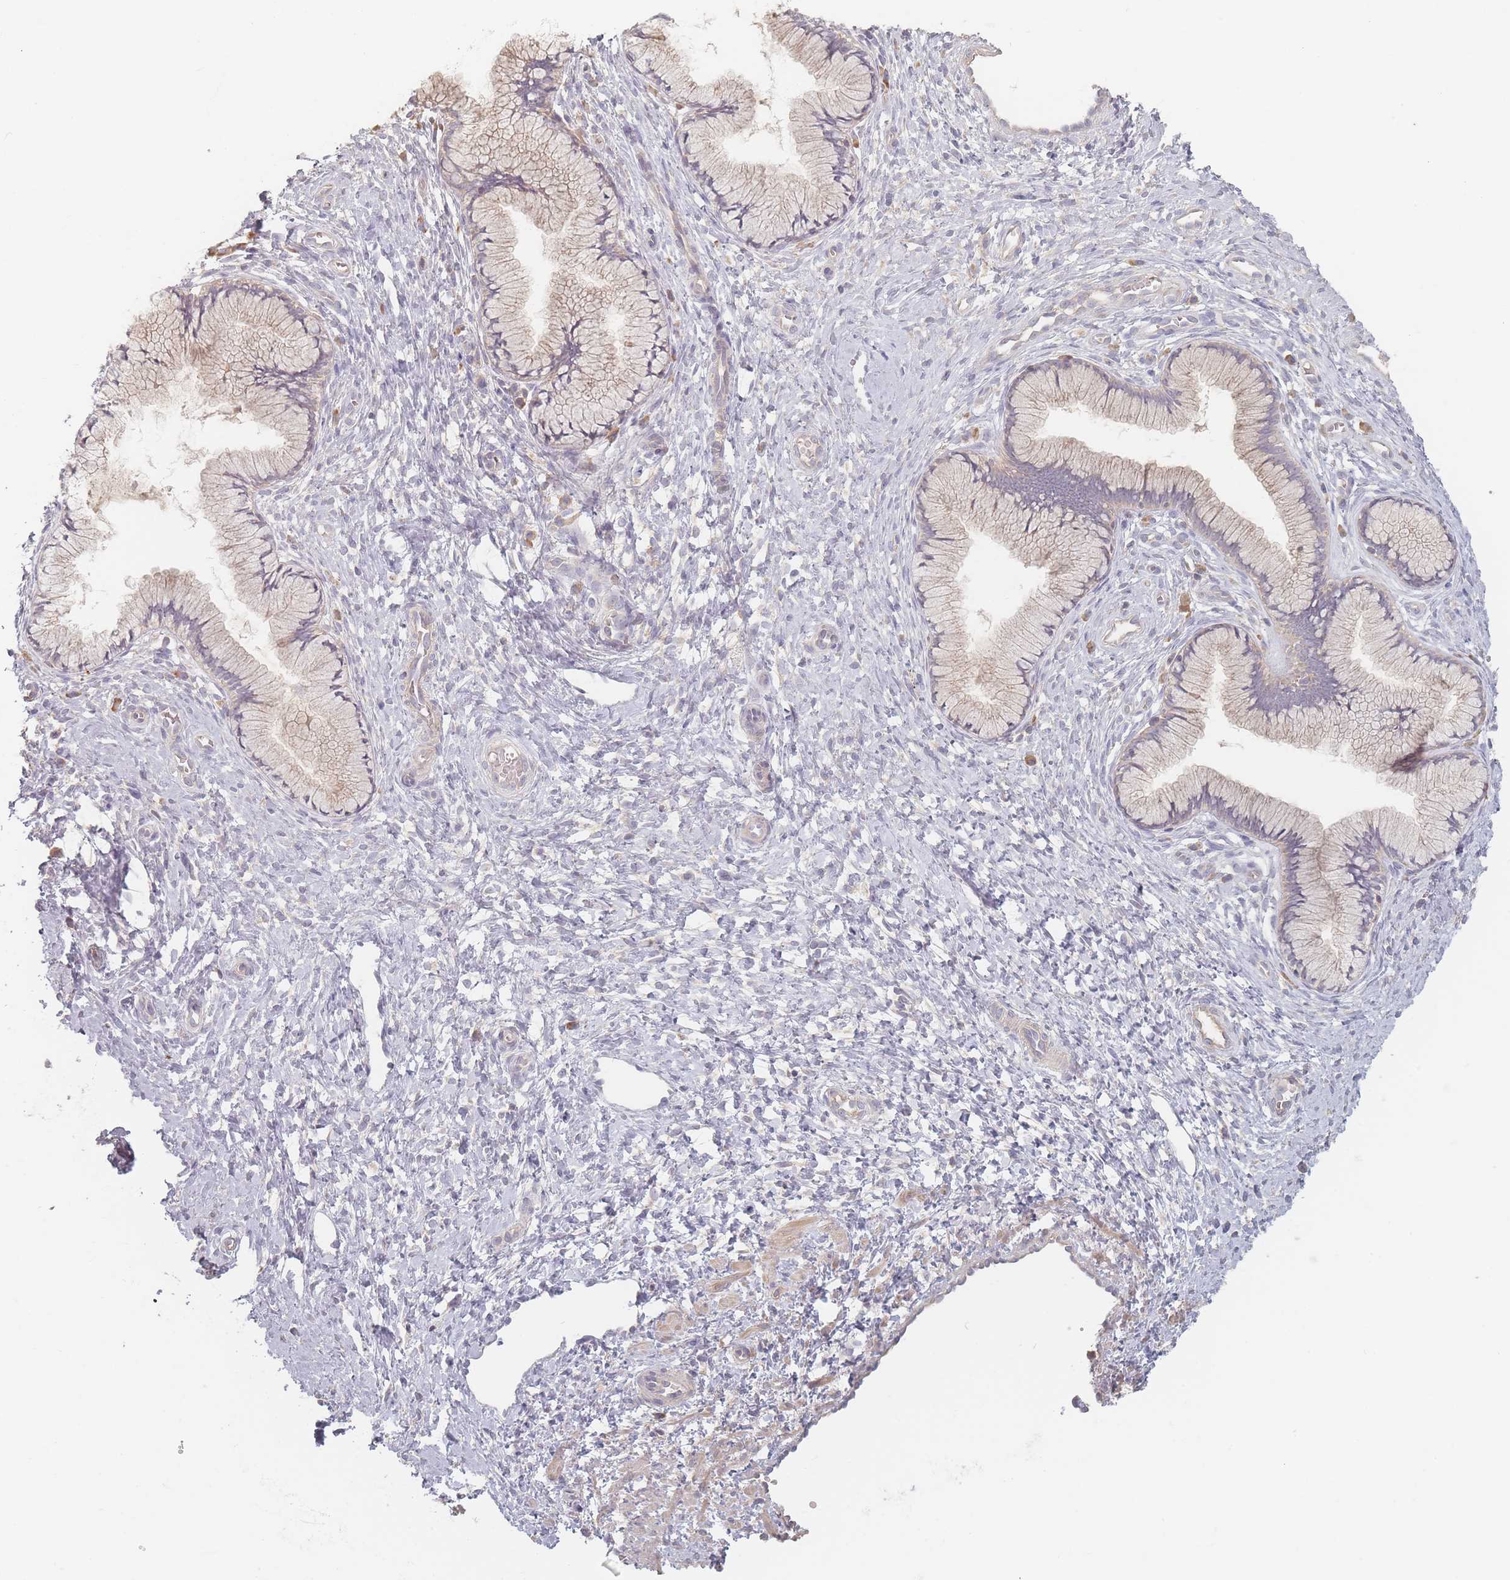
{"staining": {"intensity": "weak", "quantity": "25%-75%", "location": "cytoplasmic/membranous"}, "tissue": "cervix", "cell_type": "Glandular cells", "image_type": "normal", "snomed": [{"axis": "morphology", "description": "Normal tissue, NOS"}, {"axis": "topography", "description": "Cervix"}], "caption": "Approximately 25%-75% of glandular cells in unremarkable human cervix exhibit weak cytoplasmic/membranous protein expression as visualized by brown immunohistochemical staining.", "gene": "SLC35F3", "patient": {"sex": "female", "age": 36}}